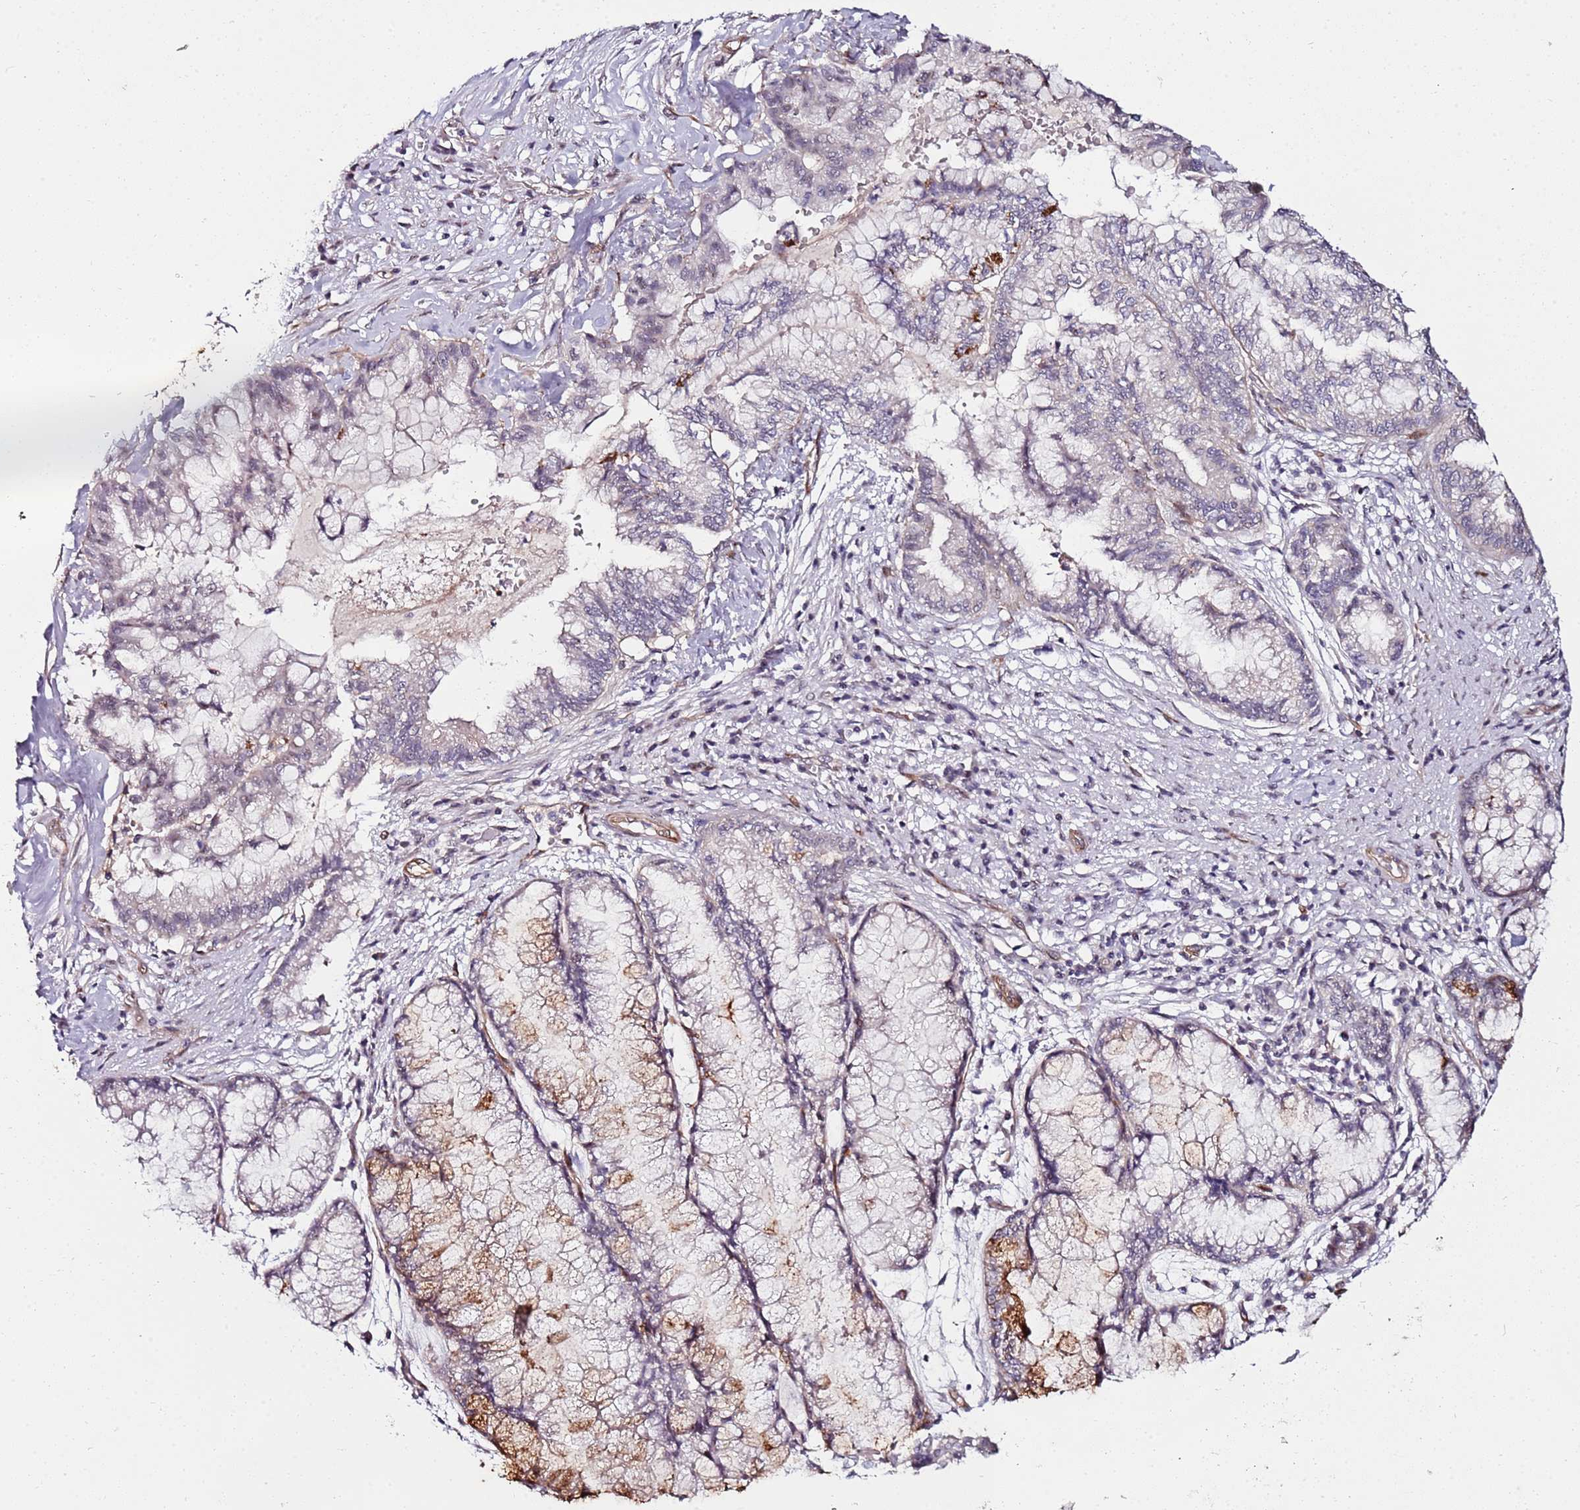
{"staining": {"intensity": "negative", "quantity": "none", "location": "none"}, "tissue": "pancreatic cancer", "cell_type": "Tumor cells", "image_type": "cancer", "snomed": [{"axis": "morphology", "description": "Adenocarcinoma, NOS"}, {"axis": "topography", "description": "Pancreas"}], "caption": "Human pancreatic cancer (adenocarcinoma) stained for a protein using immunohistochemistry exhibits no expression in tumor cells.", "gene": "DUSP28", "patient": {"sex": "male", "age": 73}}